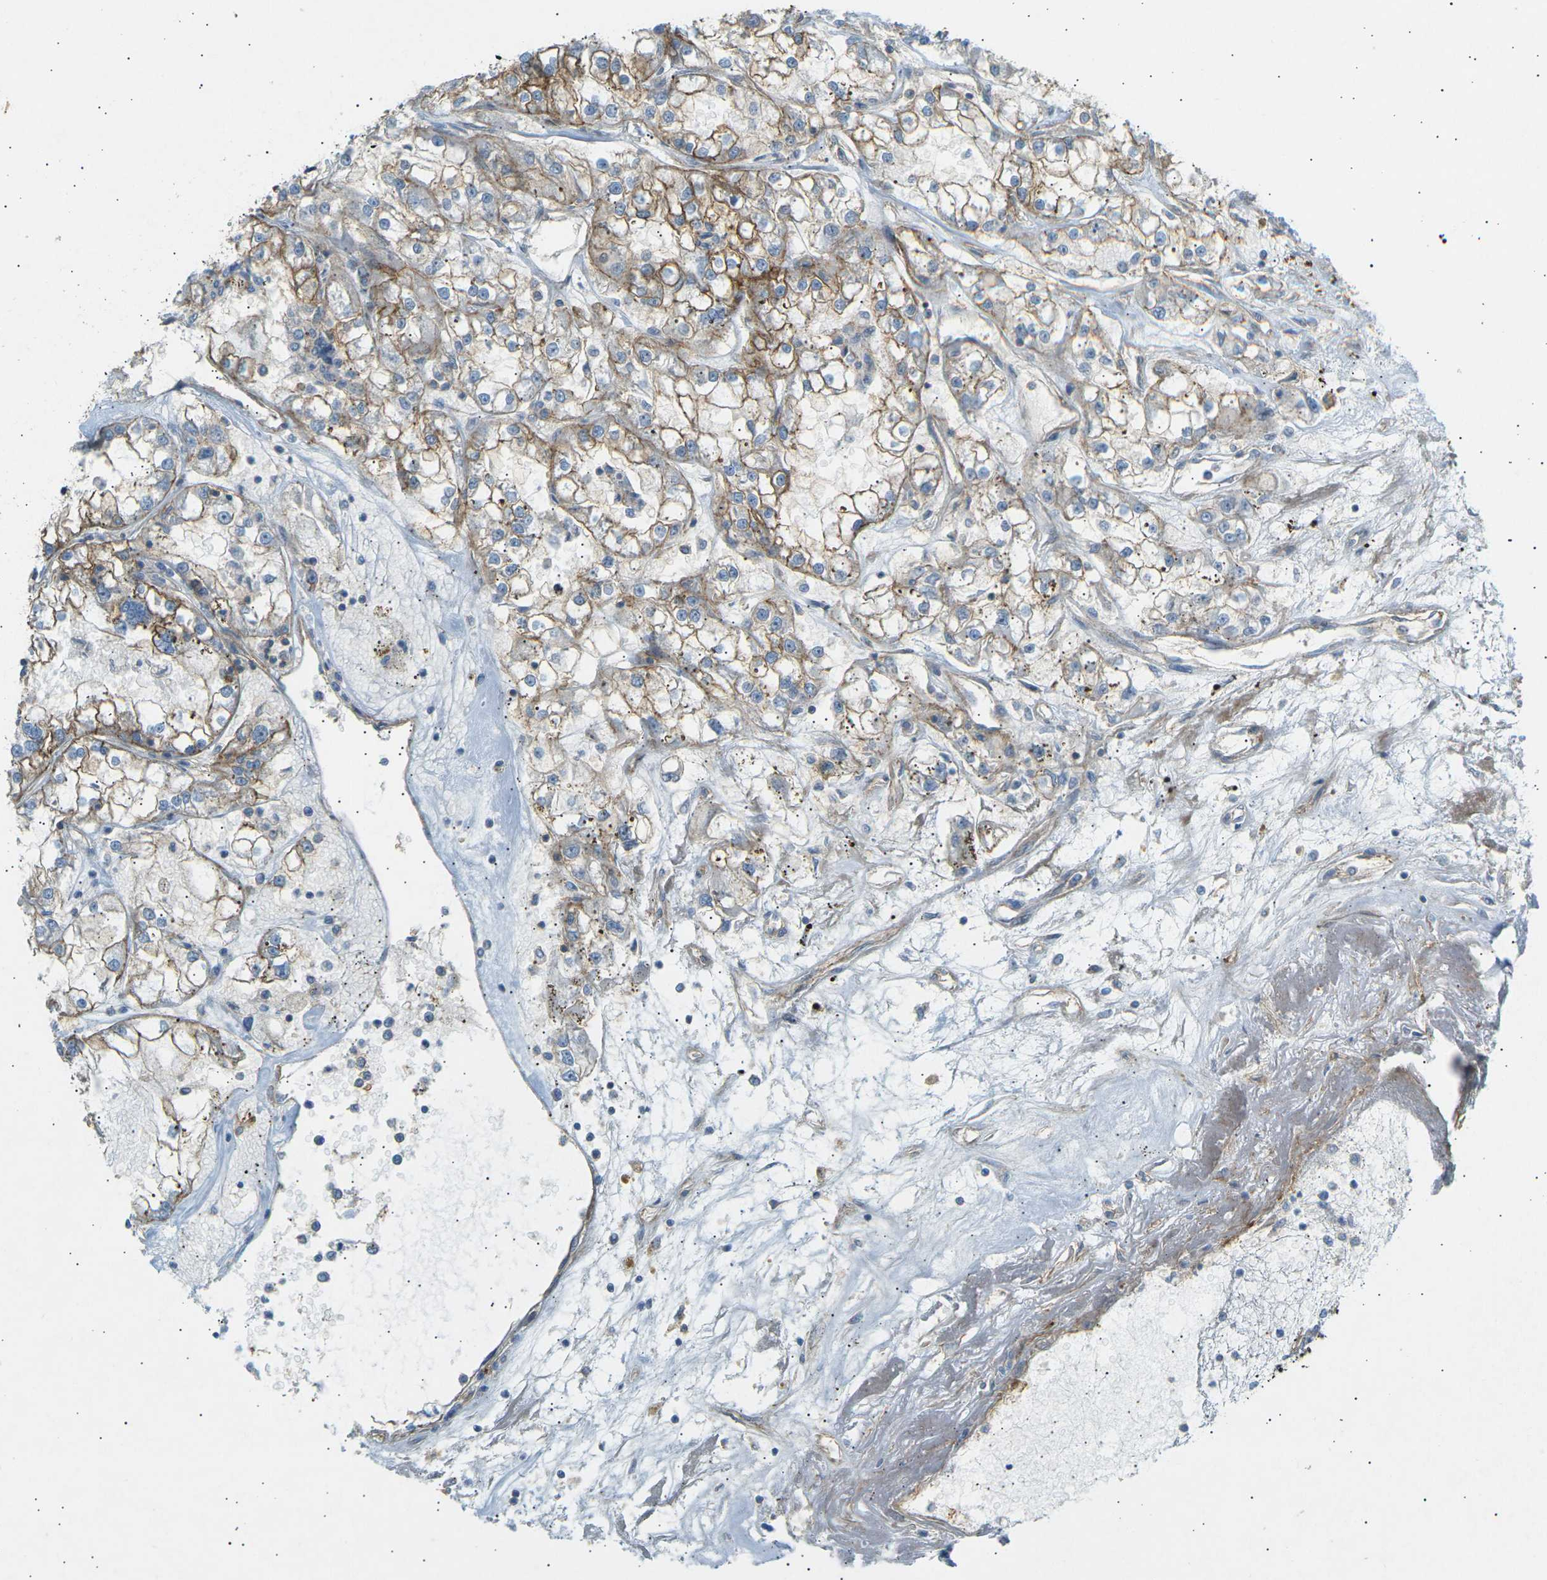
{"staining": {"intensity": "moderate", "quantity": ">75%", "location": "cytoplasmic/membranous"}, "tissue": "renal cancer", "cell_type": "Tumor cells", "image_type": "cancer", "snomed": [{"axis": "morphology", "description": "Adenocarcinoma, NOS"}, {"axis": "topography", "description": "Kidney"}], "caption": "This histopathology image displays immunohistochemistry staining of renal cancer, with medium moderate cytoplasmic/membranous staining in approximately >75% of tumor cells.", "gene": "ATP2B4", "patient": {"sex": "female", "age": 52}}